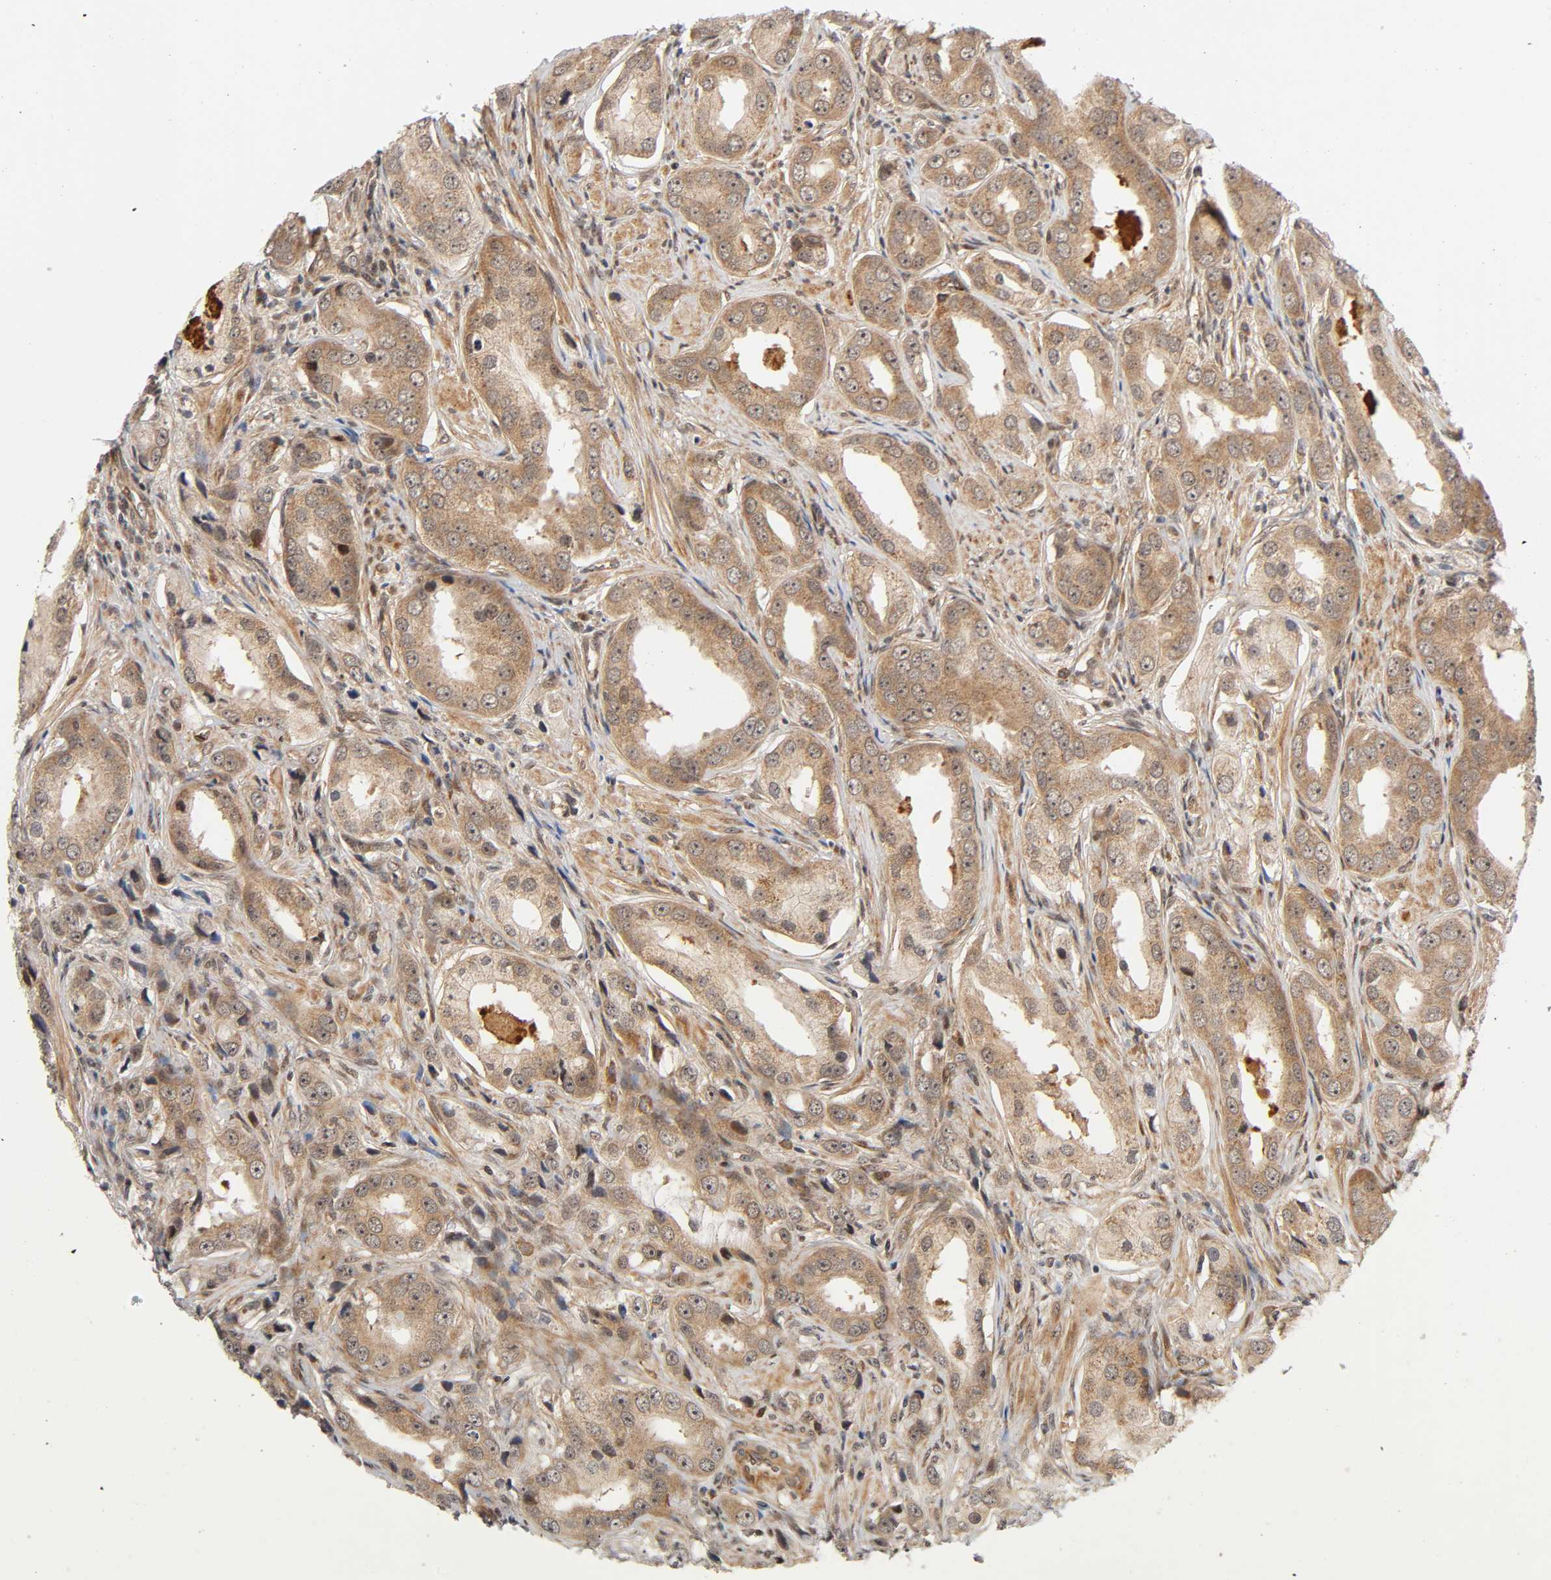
{"staining": {"intensity": "weak", "quantity": ">75%", "location": "cytoplasmic/membranous"}, "tissue": "prostate cancer", "cell_type": "Tumor cells", "image_type": "cancer", "snomed": [{"axis": "morphology", "description": "Adenocarcinoma, Medium grade"}, {"axis": "topography", "description": "Prostate"}], "caption": "An image showing weak cytoplasmic/membranous positivity in approximately >75% of tumor cells in prostate medium-grade adenocarcinoma, as visualized by brown immunohistochemical staining.", "gene": "IQCJ-SCHIP1", "patient": {"sex": "male", "age": 53}}